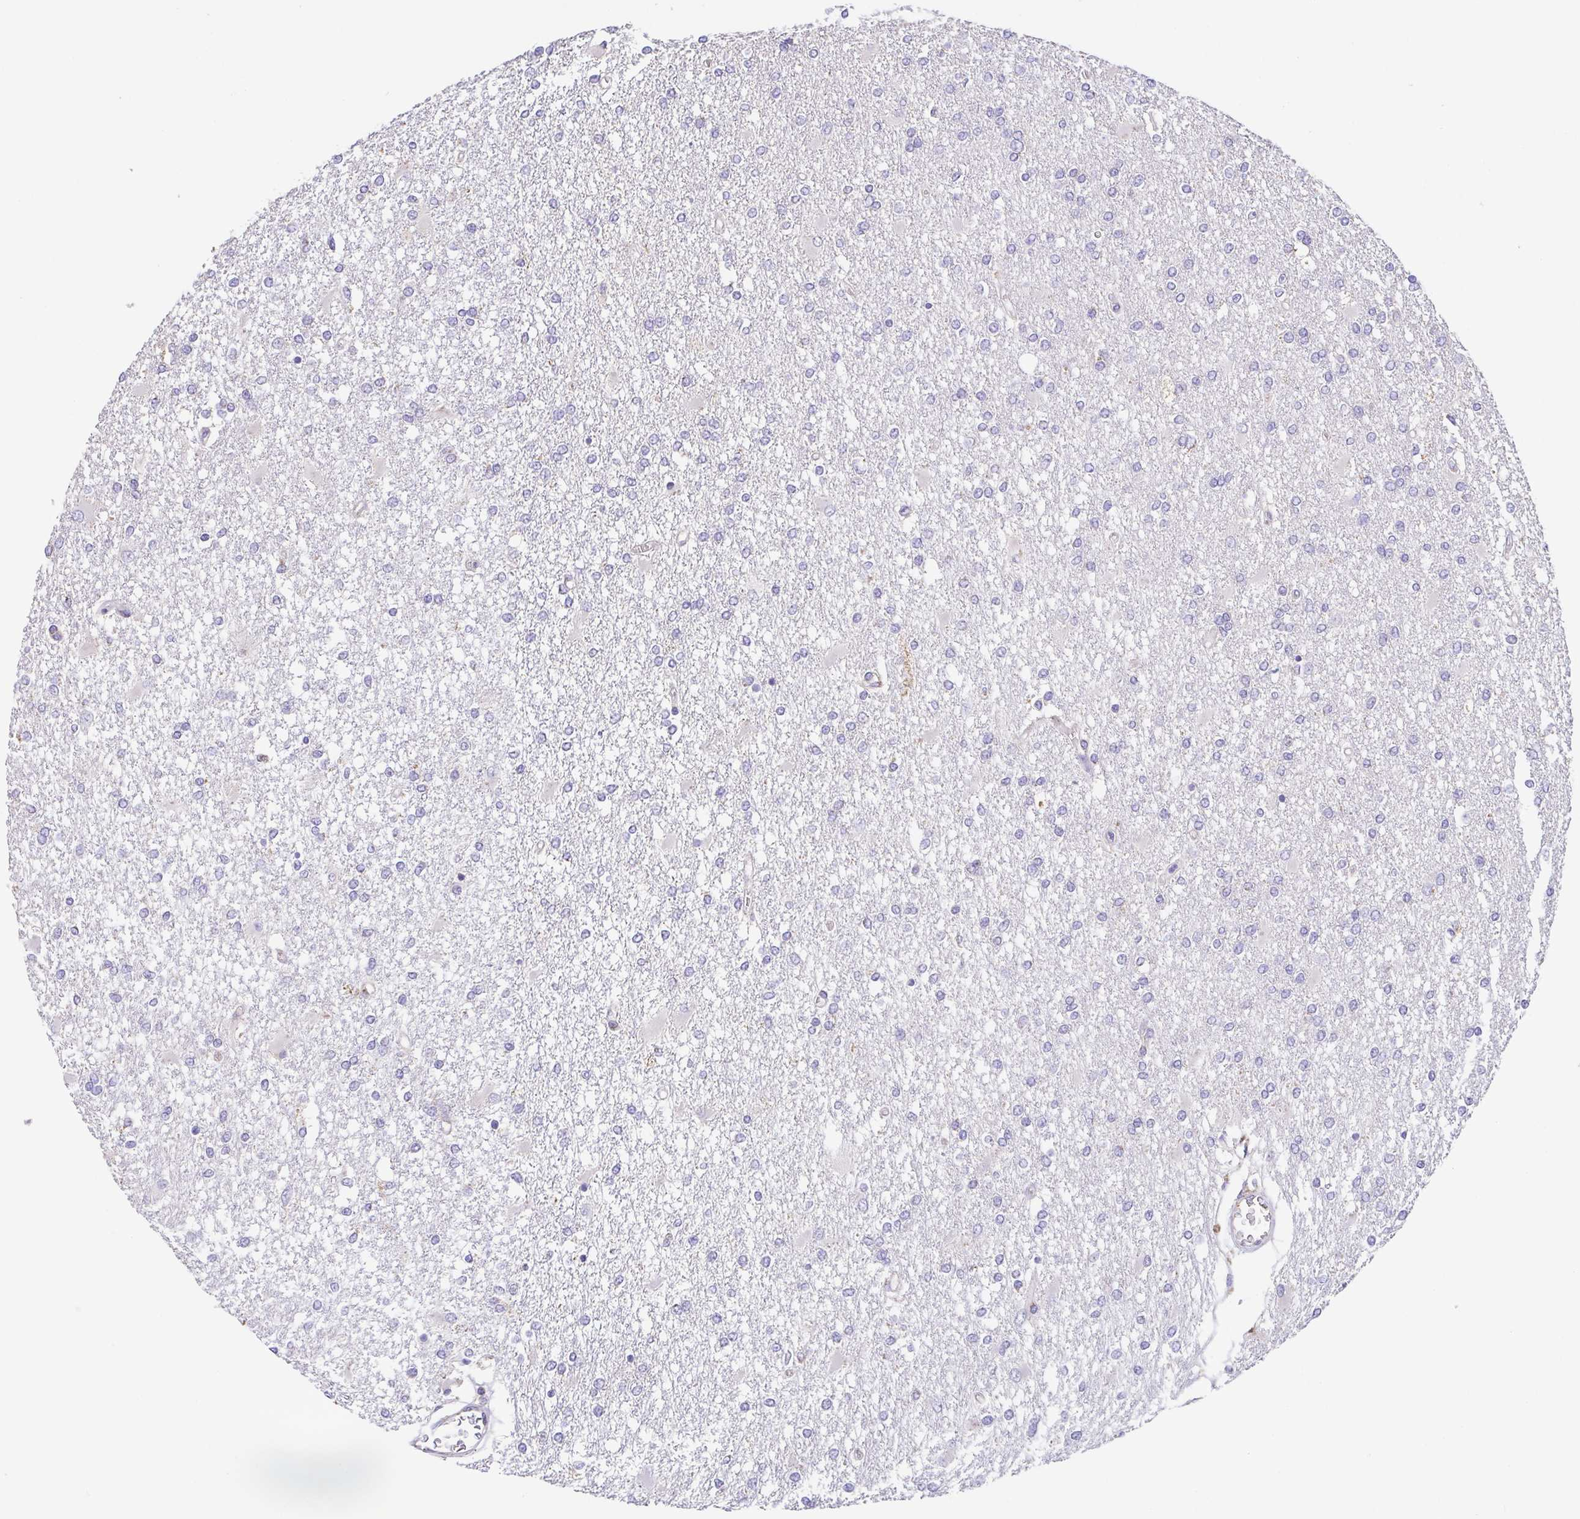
{"staining": {"intensity": "negative", "quantity": "none", "location": "none"}, "tissue": "glioma", "cell_type": "Tumor cells", "image_type": "cancer", "snomed": [{"axis": "morphology", "description": "Glioma, malignant, High grade"}, {"axis": "topography", "description": "Cerebral cortex"}], "caption": "This is an immunohistochemistry photomicrograph of malignant glioma (high-grade). There is no positivity in tumor cells.", "gene": "GINM1", "patient": {"sex": "male", "age": 79}}